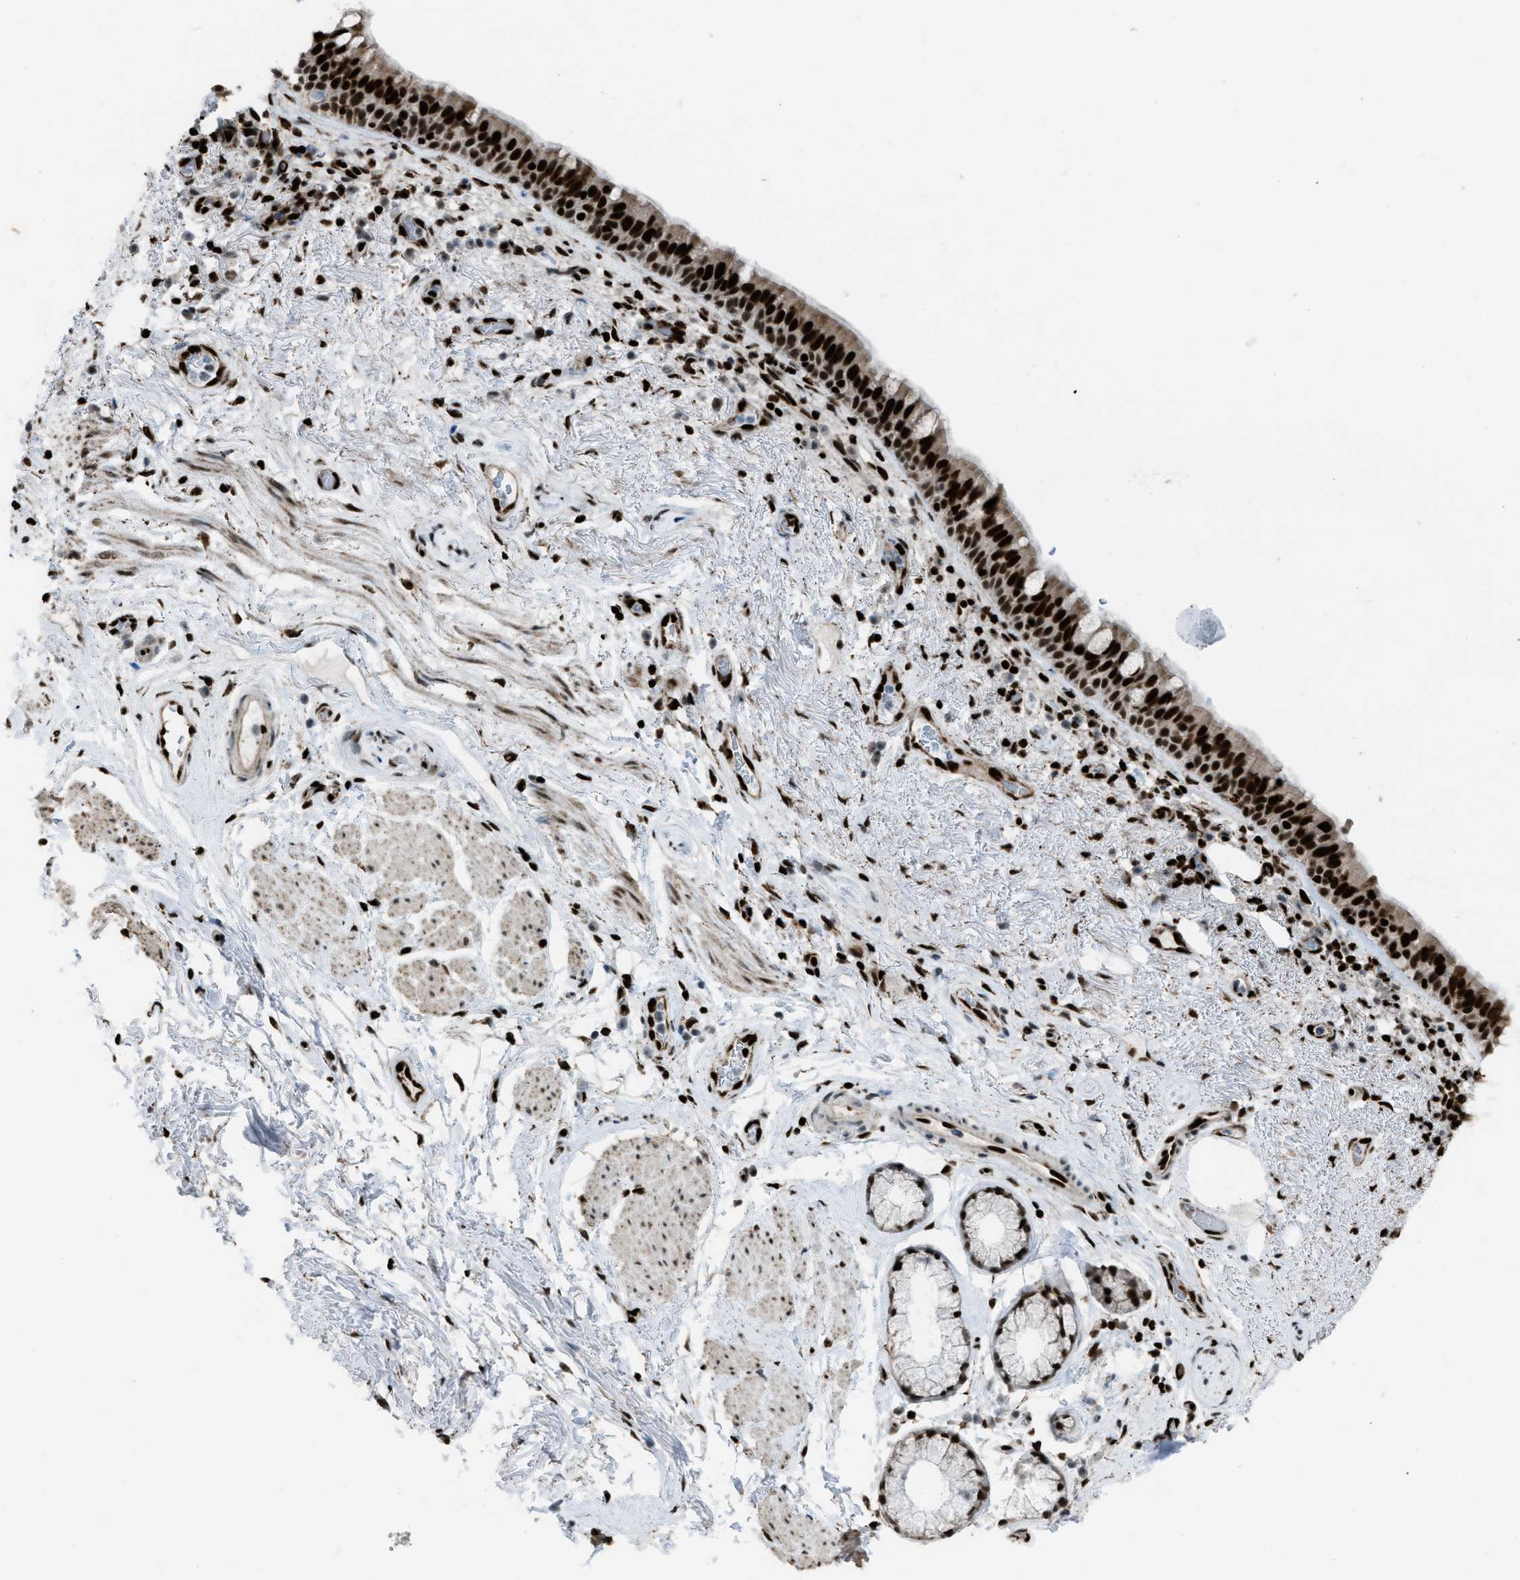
{"staining": {"intensity": "strong", "quantity": ">75%", "location": "cytoplasmic/membranous,nuclear"}, "tissue": "bronchus", "cell_type": "Respiratory epithelial cells", "image_type": "normal", "snomed": [{"axis": "morphology", "description": "Normal tissue, NOS"}, {"axis": "morphology", "description": "Inflammation, NOS"}, {"axis": "topography", "description": "Cartilage tissue"}, {"axis": "topography", "description": "Bronchus"}], "caption": "Immunohistochemical staining of normal human bronchus displays strong cytoplasmic/membranous,nuclear protein staining in approximately >75% of respiratory epithelial cells.", "gene": "SLFN5", "patient": {"sex": "male", "age": 77}}